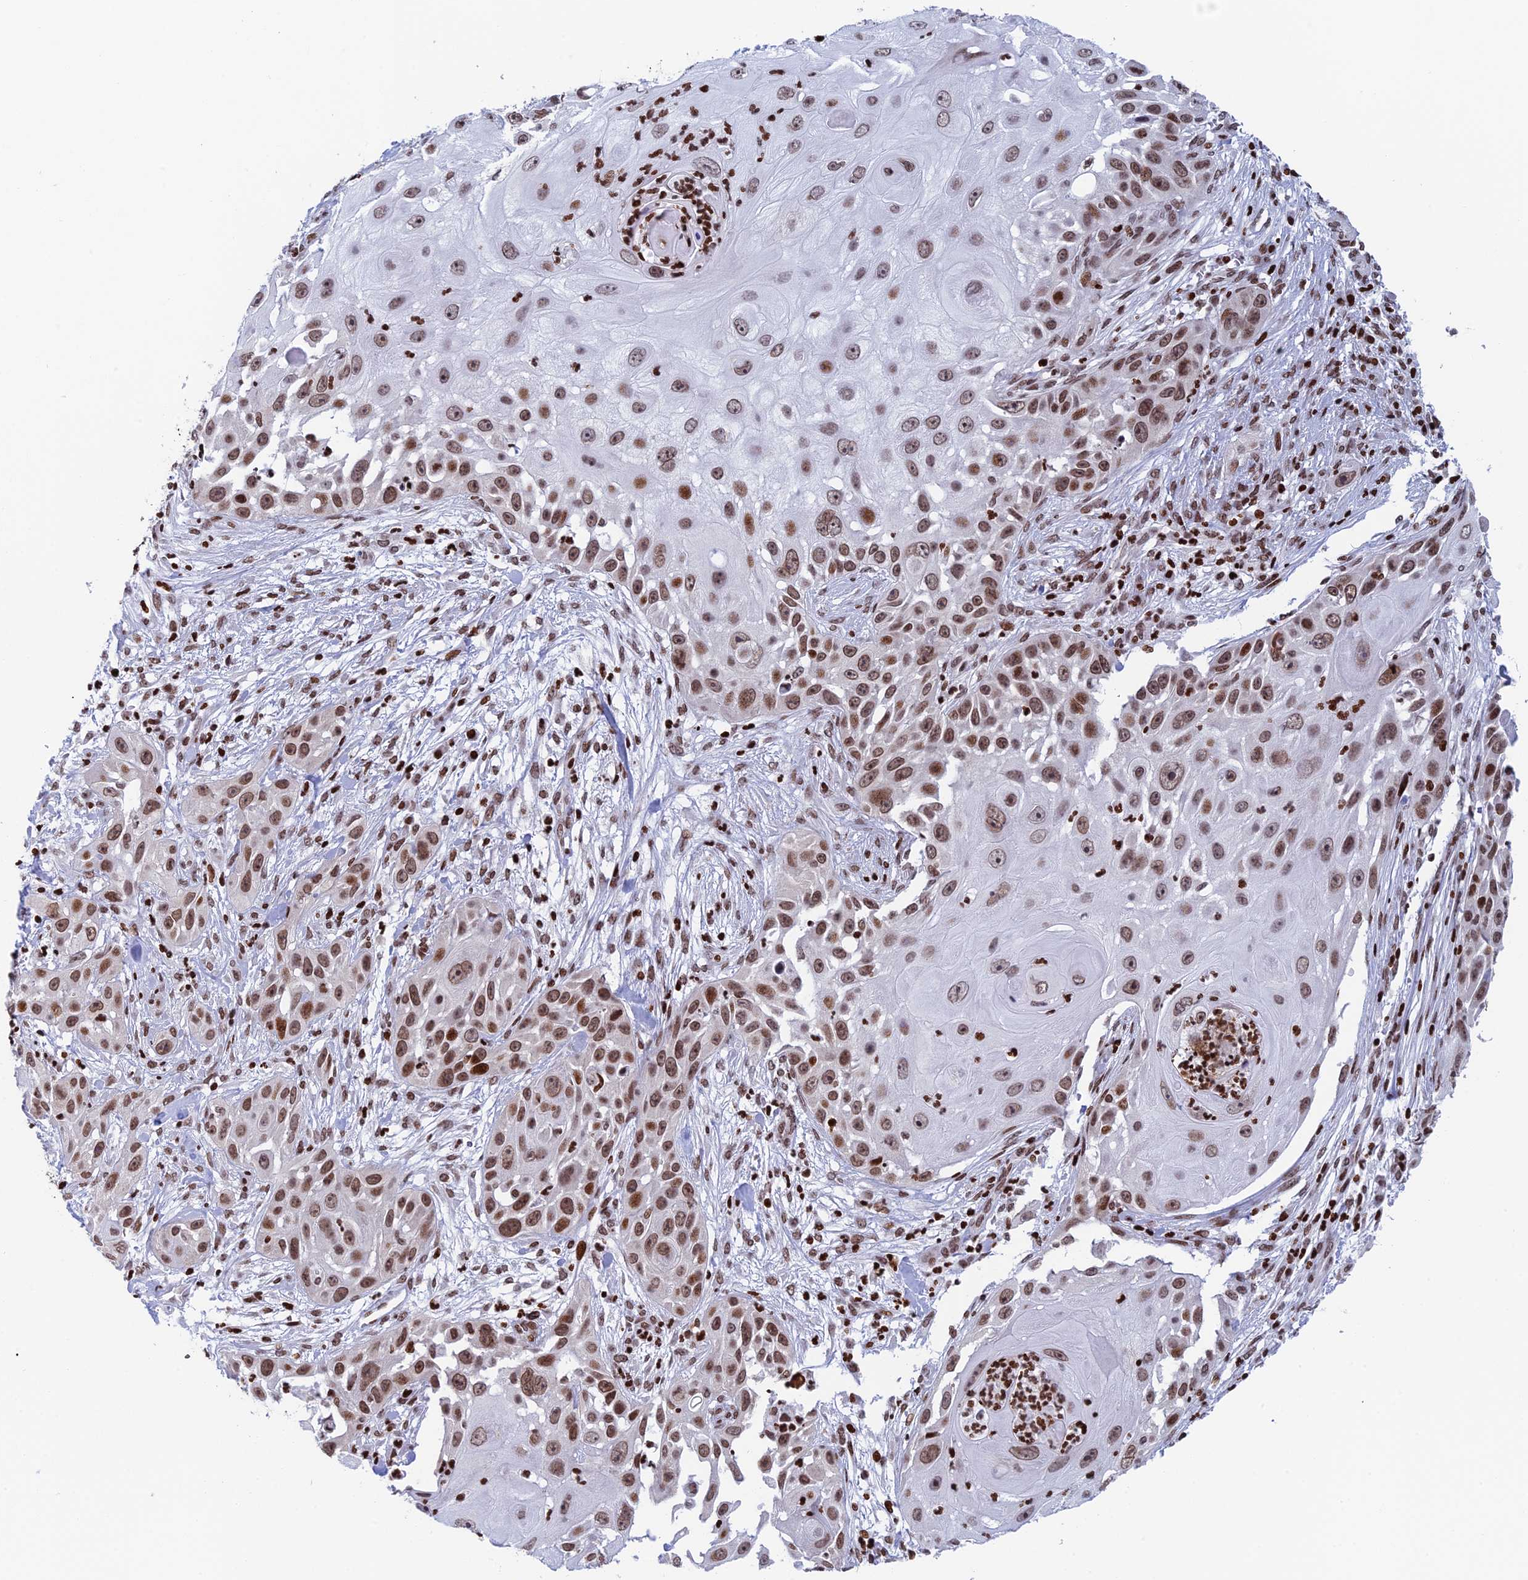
{"staining": {"intensity": "moderate", "quantity": ">75%", "location": "nuclear"}, "tissue": "skin cancer", "cell_type": "Tumor cells", "image_type": "cancer", "snomed": [{"axis": "morphology", "description": "Squamous cell carcinoma, NOS"}, {"axis": "topography", "description": "Skin"}], "caption": "Skin cancer stained with DAB IHC exhibits medium levels of moderate nuclear expression in approximately >75% of tumor cells.", "gene": "RPAP1", "patient": {"sex": "female", "age": 44}}